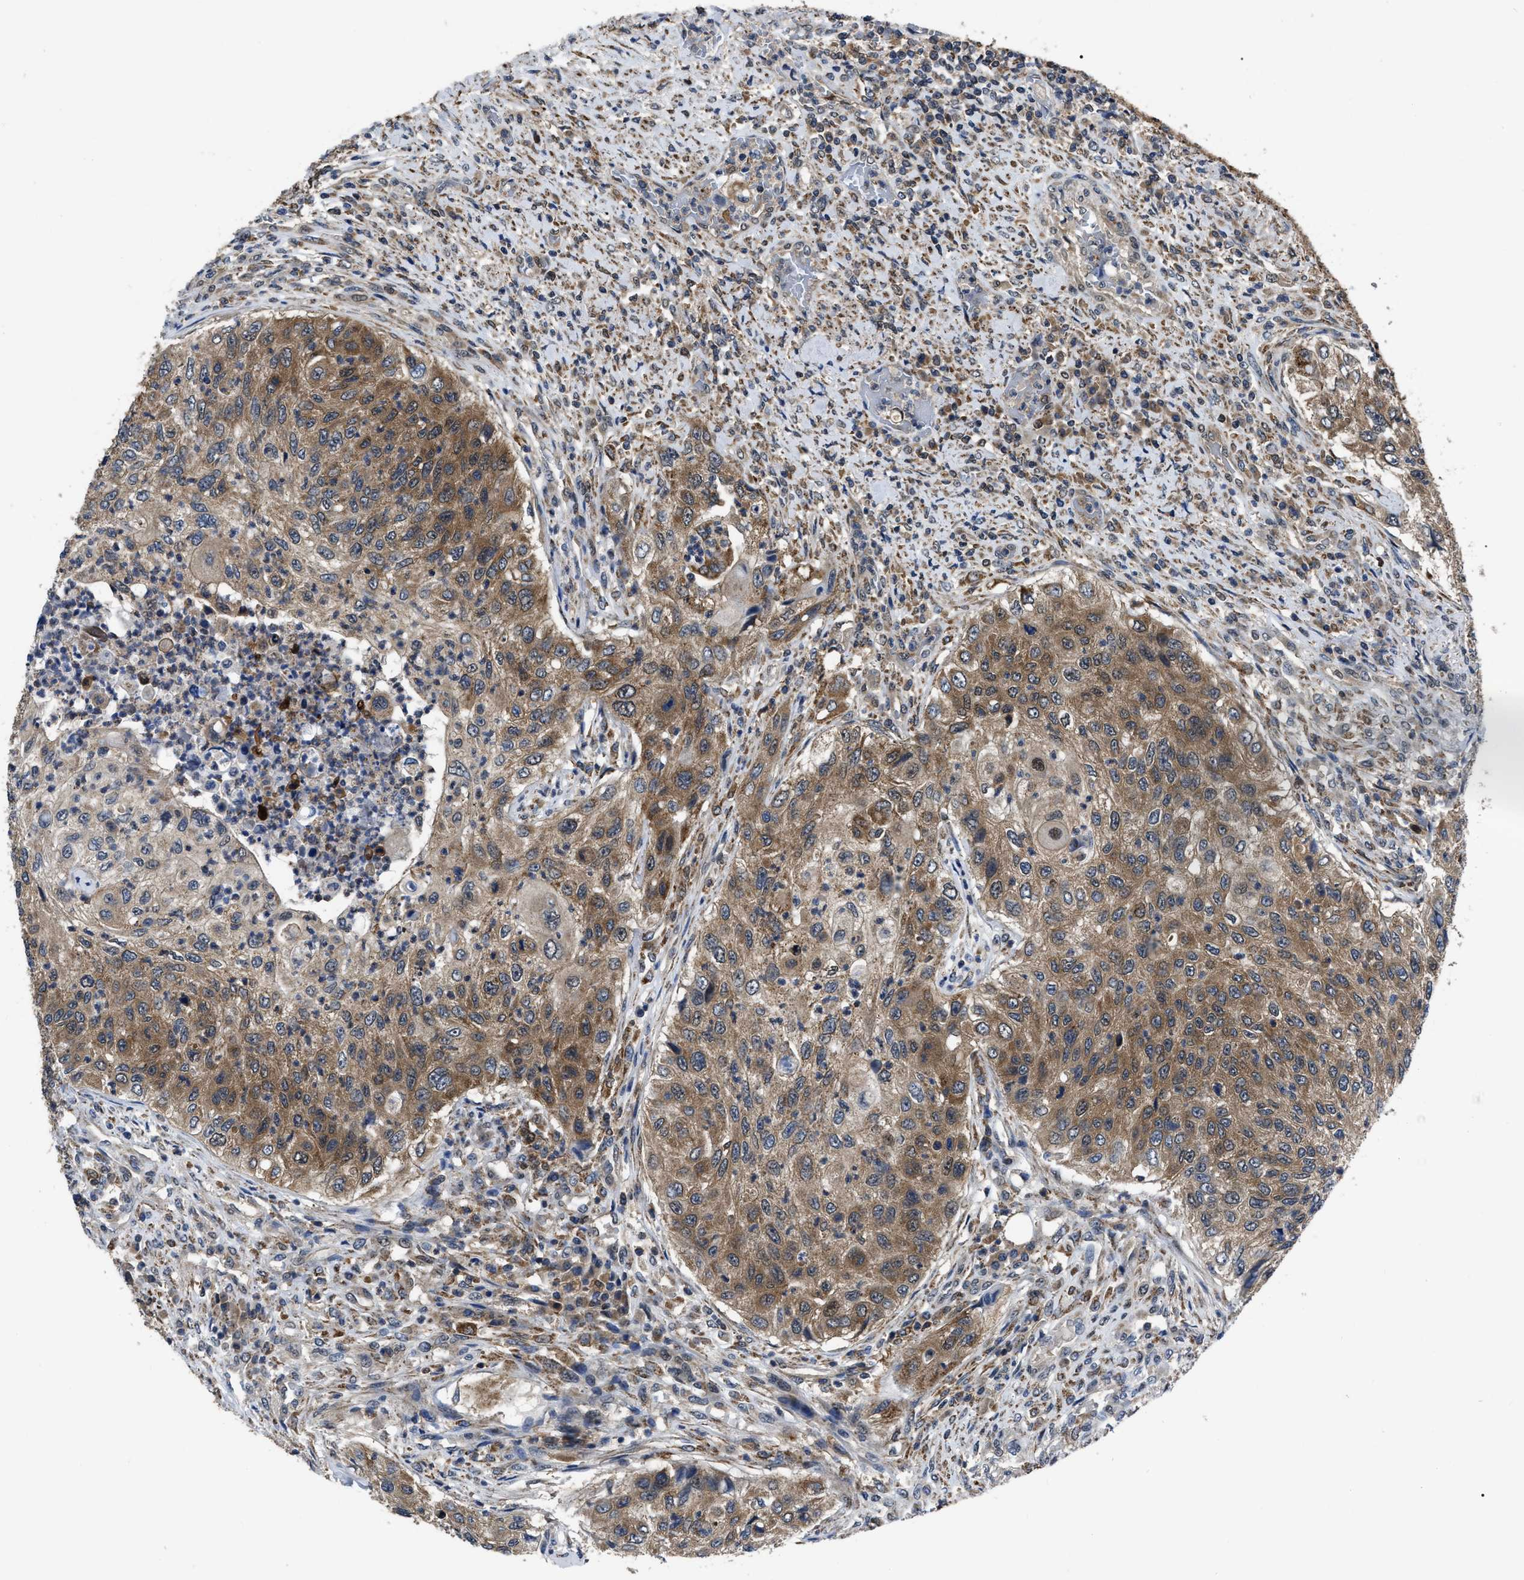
{"staining": {"intensity": "moderate", "quantity": ">75%", "location": "cytoplasmic/membranous"}, "tissue": "urothelial cancer", "cell_type": "Tumor cells", "image_type": "cancer", "snomed": [{"axis": "morphology", "description": "Urothelial carcinoma, High grade"}, {"axis": "topography", "description": "Urinary bladder"}], "caption": "IHC (DAB) staining of human high-grade urothelial carcinoma demonstrates moderate cytoplasmic/membranous protein expression in about >75% of tumor cells.", "gene": "GET4", "patient": {"sex": "female", "age": 60}}